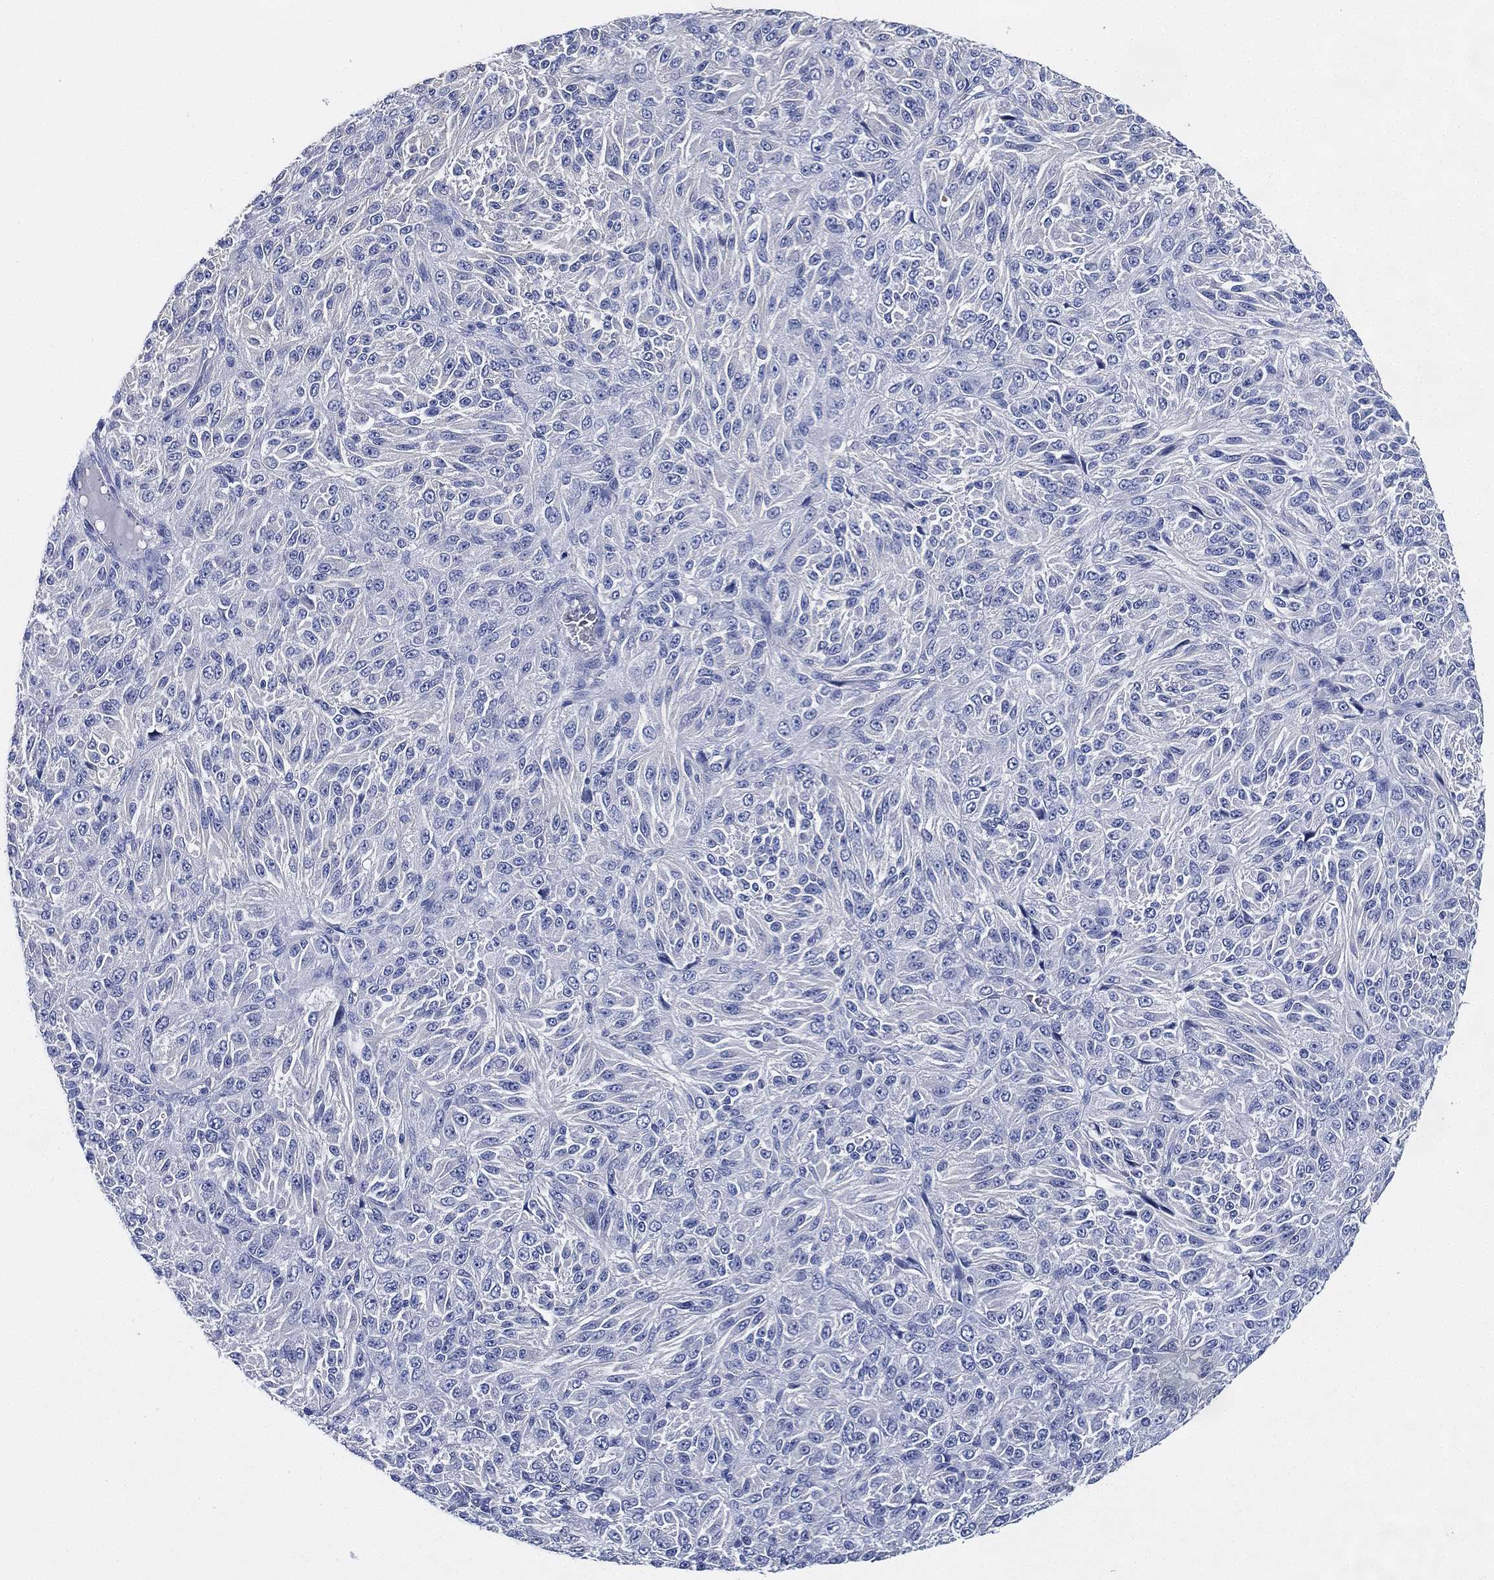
{"staining": {"intensity": "negative", "quantity": "none", "location": "none"}, "tissue": "melanoma", "cell_type": "Tumor cells", "image_type": "cancer", "snomed": [{"axis": "morphology", "description": "Malignant melanoma, Metastatic site"}, {"axis": "topography", "description": "Brain"}], "caption": "A histopathology image of melanoma stained for a protein exhibits no brown staining in tumor cells.", "gene": "CCDC70", "patient": {"sex": "female", "age": 56}}